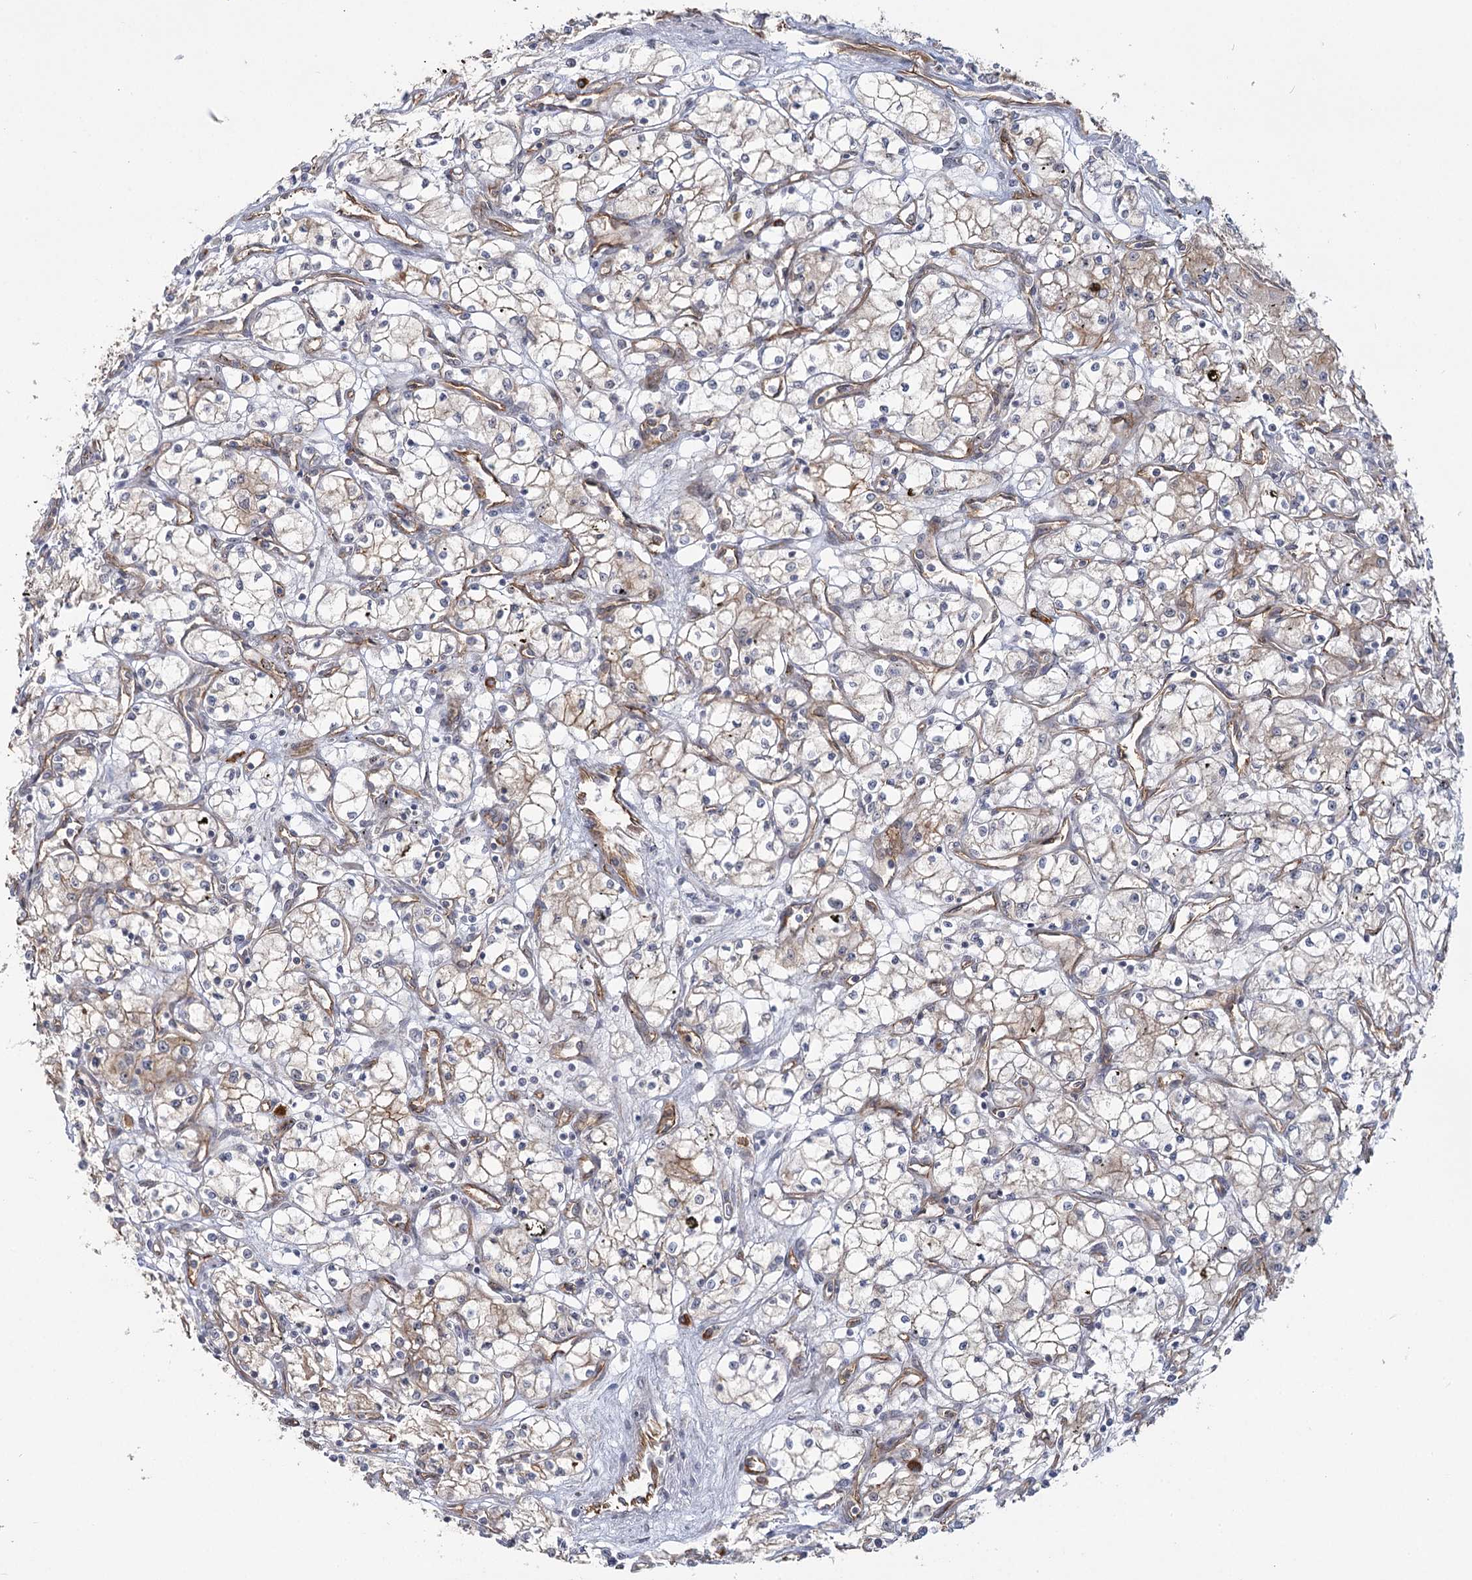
{"staining": {"intensity": "negative", "quantity": "none", "location": "none"}, "tissue": "renal cancer", "cell_type": "Tumor cells", "image_type": "cancer", "snomed": [{"axis": "morphology", "description": "Adenocarcinoma, NOS"}, {"axis": "topography", "description": "Kidney"}], "caption": "The IHC histopathology image has no significant staining in tumor cells of renal adenocarcinoma tissue.", "gene": "RPP14", "patient": {"sex": "male", "age": 59}}